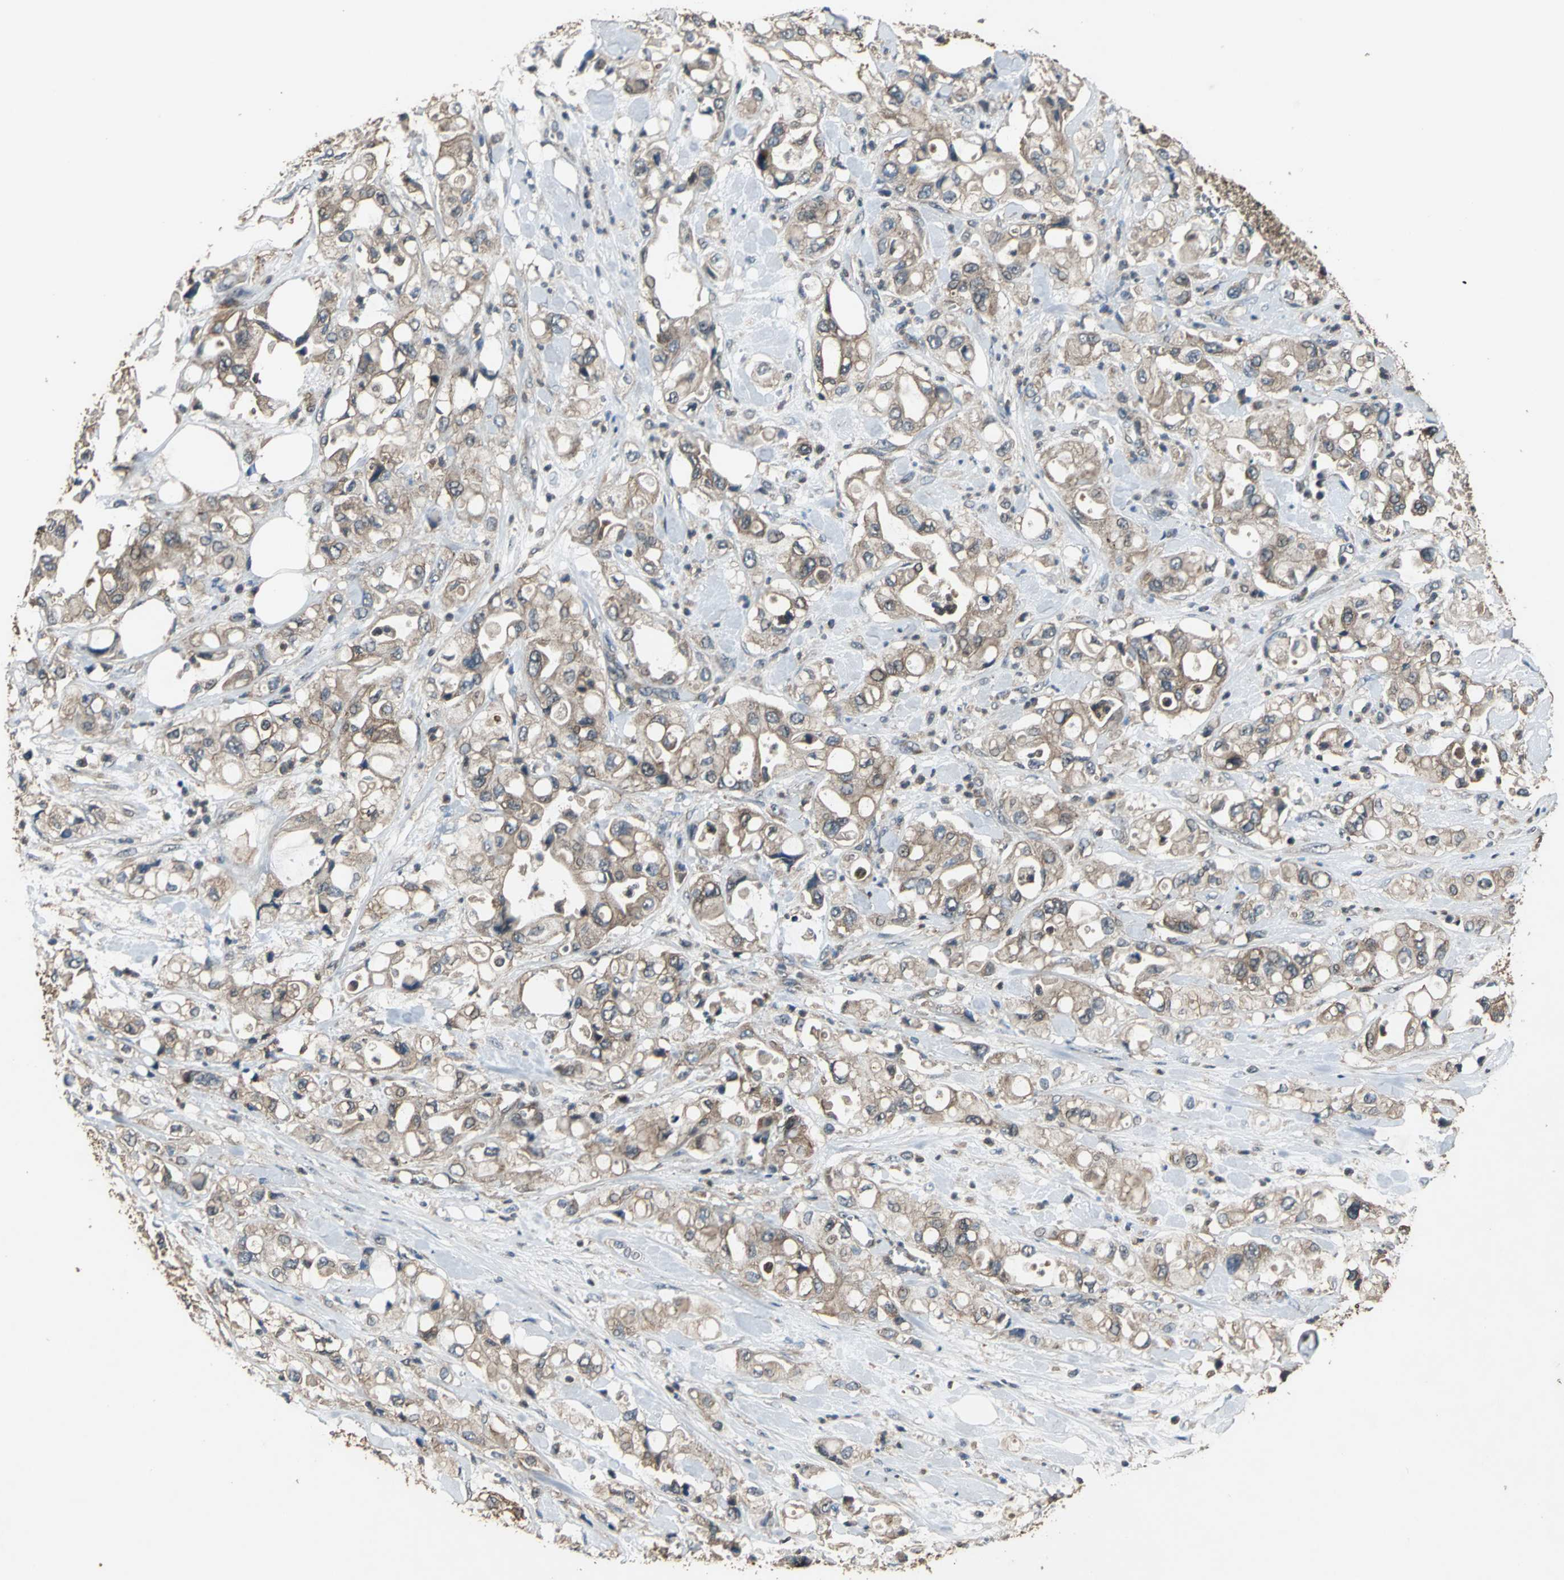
{"staining": {"intensity": "moderate", "quantity": ">75%", "location": "cytoplasmic/membranous"}, "tissue": "pancreatic cancer", "cell_type": "Tumor cells", "image_type": "cancer", "snomed": [{"axis": "morphology", "description": "Adenocarcinoma, NOS"}, {"axis": "topography", "description": "Pancreas"}], "caption": "This image shows immunohistochemistry staining of human pancreatic cancer (adenocarcinoma), with medium moderate cytoplasmic/membranous expression in approximately >75% of tumor cells.", "gene": "ZNF608", "patient": {"sex": "male", "age": 70}}